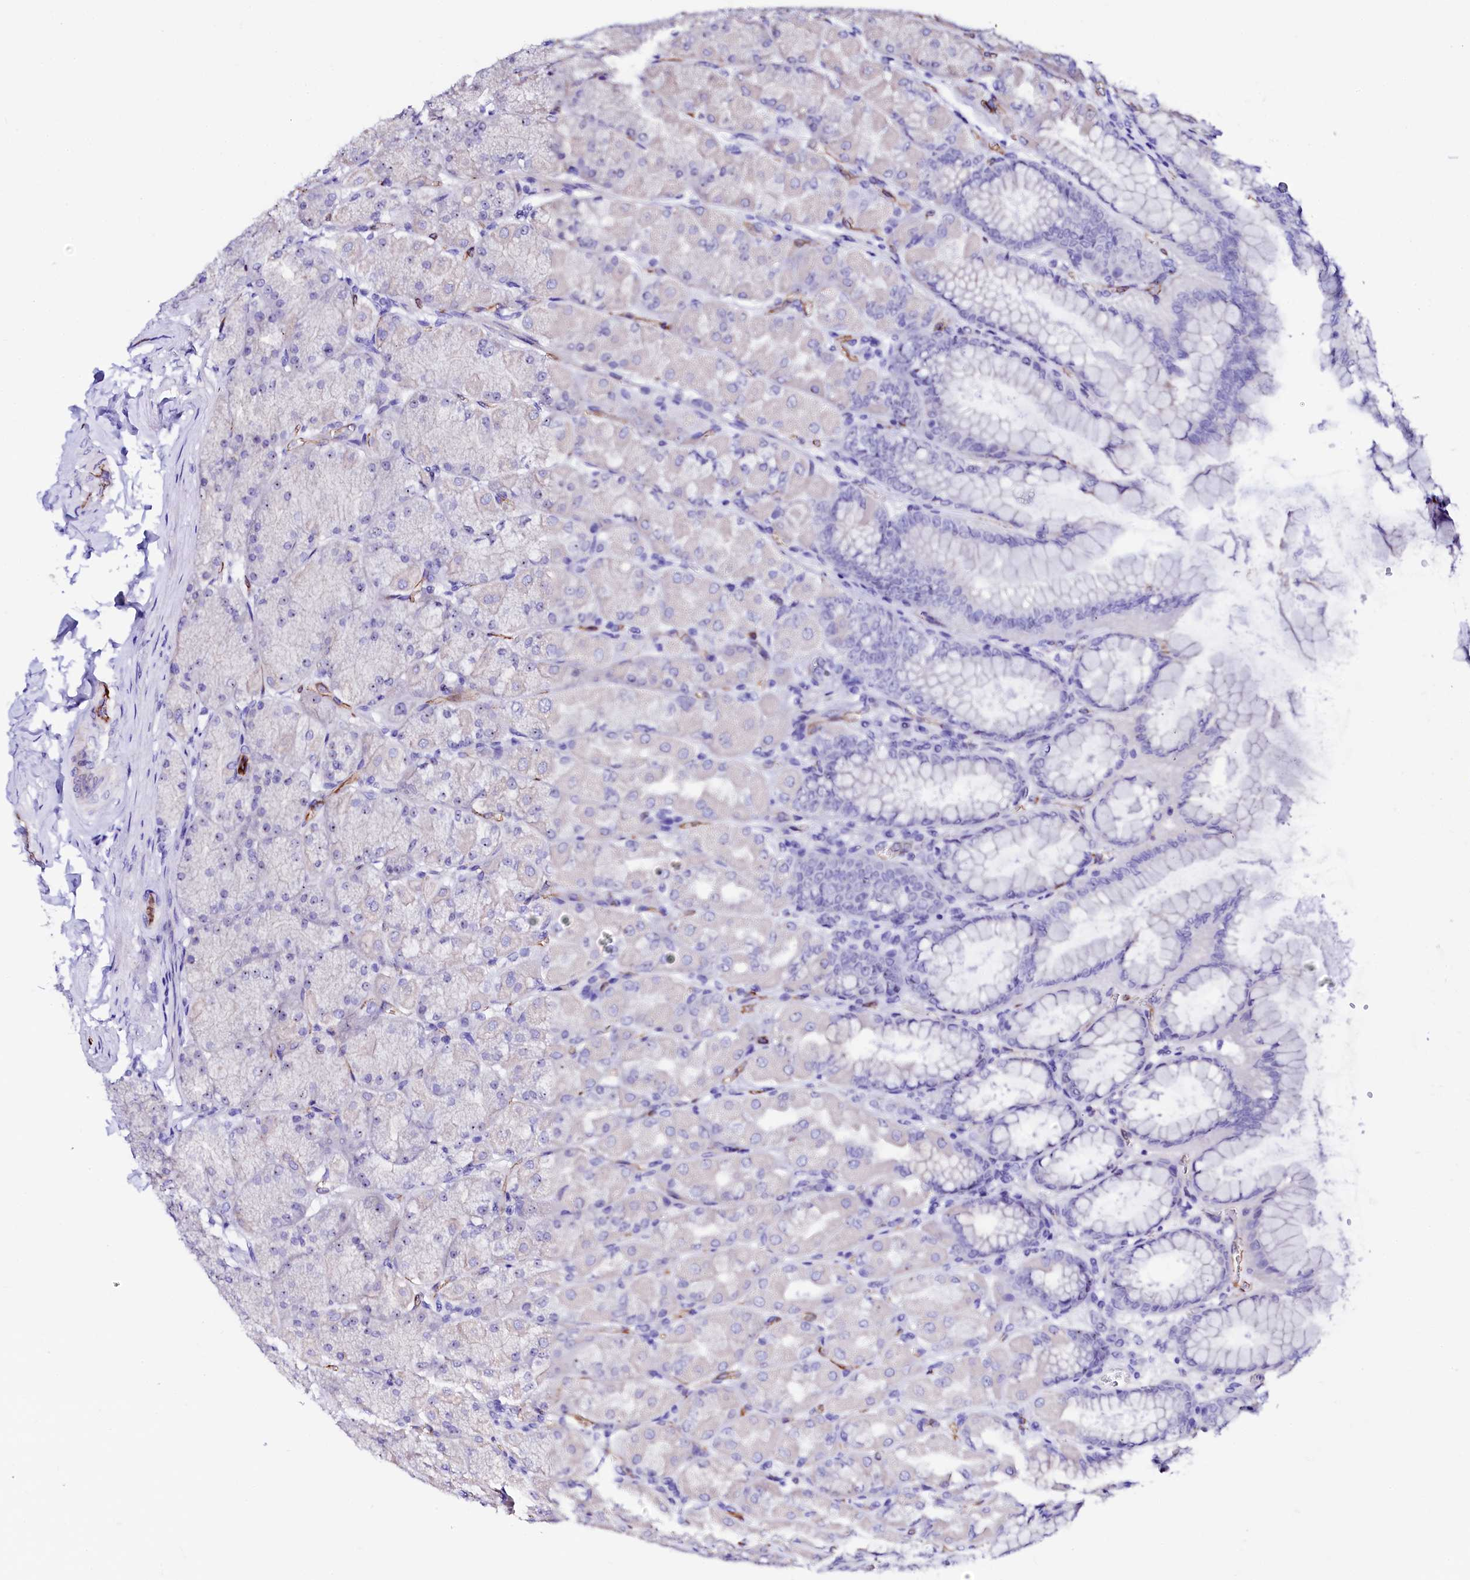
{"staining": {"intensity": "moderate", "quantity": "<25%", "location": "cytoplasmic/membranous"}, "tissue": "stomach", "cell_type": "Glandular cells", "image_type": "normal", "snomed": [{"axis": "morphology", "description": "Normal tissue, NOS"}, {"axis": "topography", "description": "Stomach, upper"}], "caption": "Immunohistochemical staining of benign human stomach exhibits moderate cytoplasmic/membranous protein staining in approximately <25% of glandular cells.", "gene": "SFR1", "patient": {"sex": "female", "age": 56}}